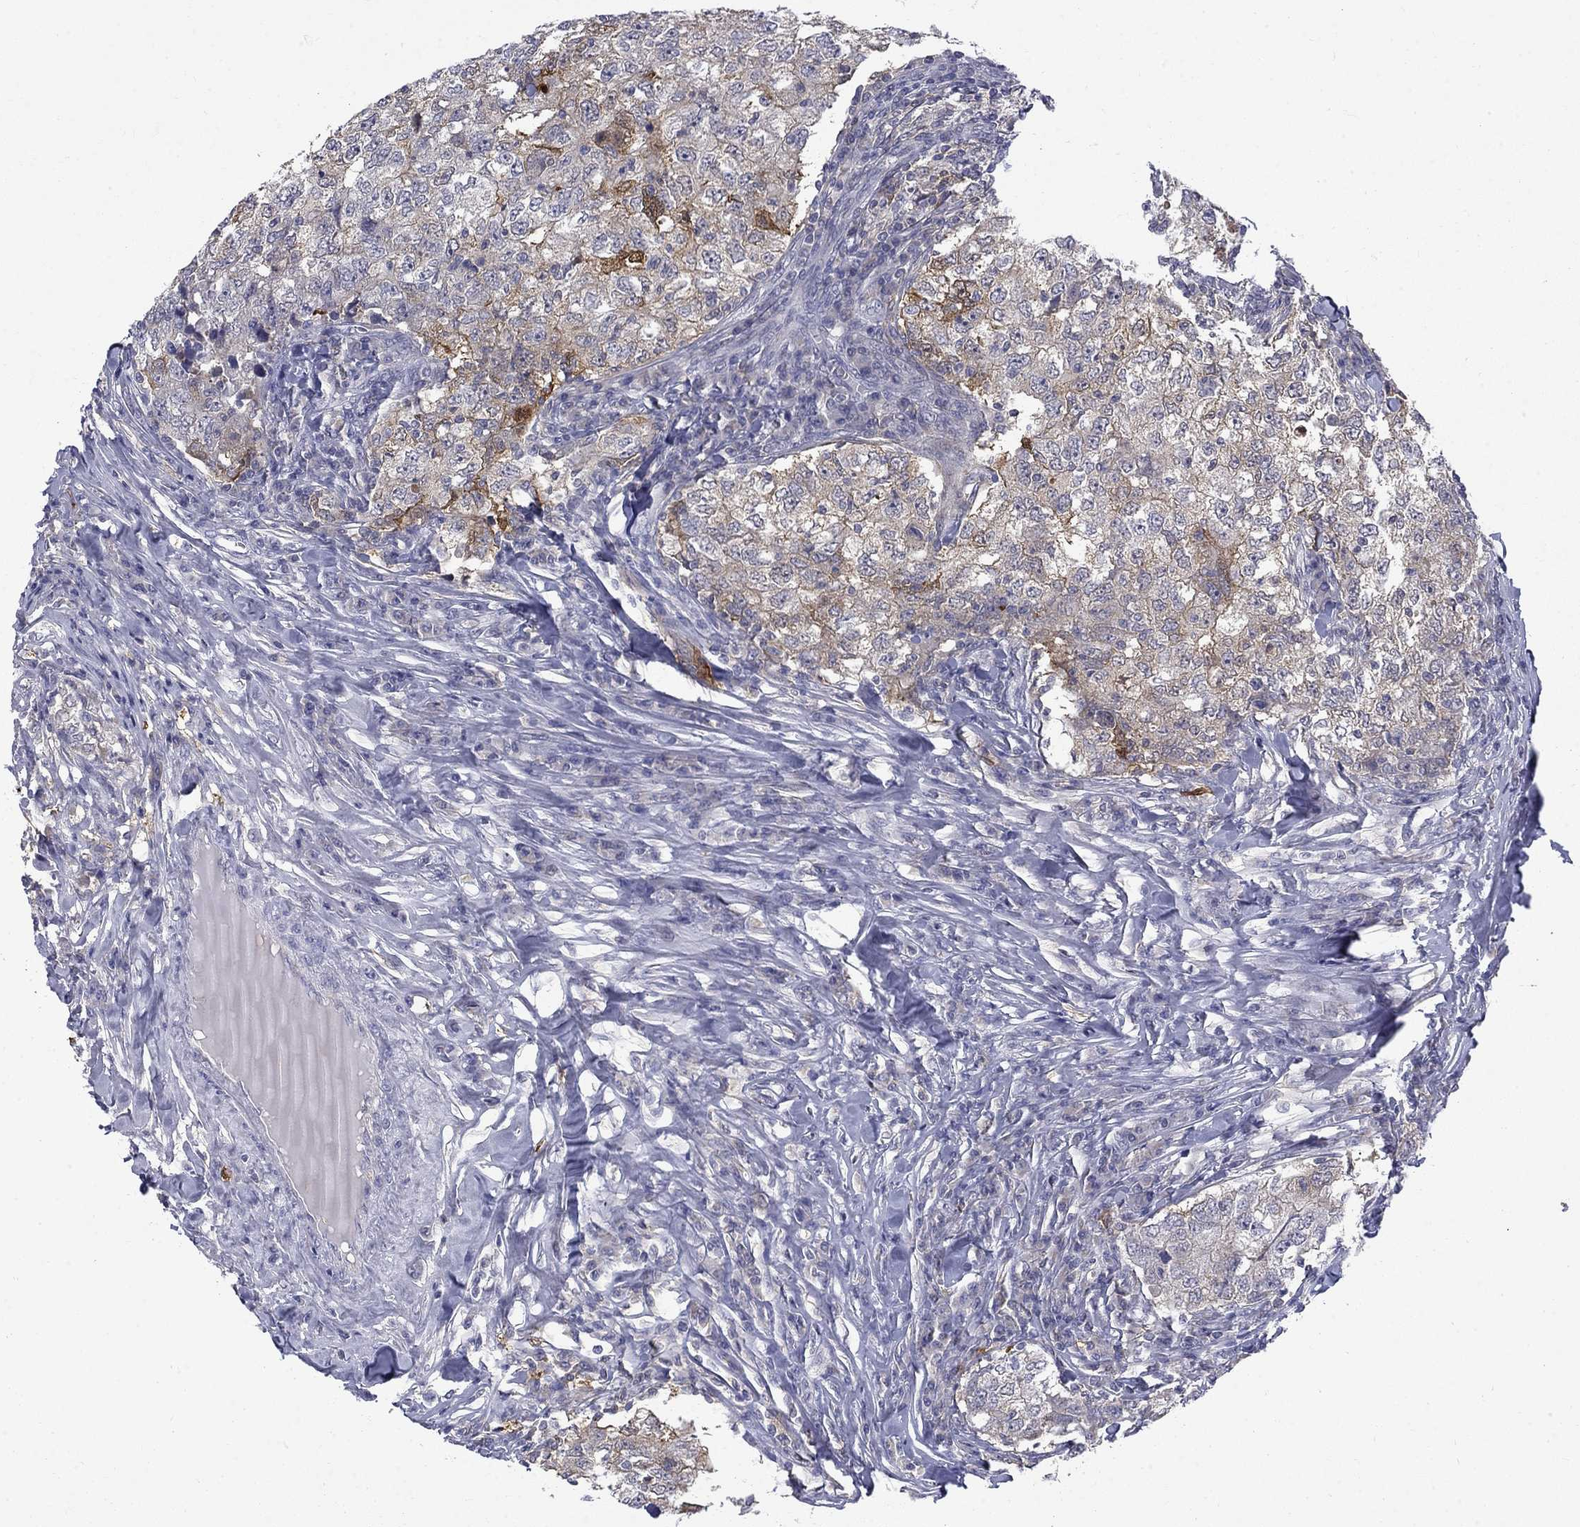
{"staining": {"intensity": "strong", "quantity": "<25%", "location": "cytoplasmic/membranous,nuclear"}, "tissue": "breast cancer", "cell_type": "Tumor cells", "image_type": "cancer", "snomed": [{"axis": "morphology", "description": "Duct carcinoma"}, {"axis": "topography", "description": "Breast"}], "caption": "Breast cancer stained with a protein marker demonstrates strong staining in tumor cells.", "gene": "PCBP3", "patient": {"sex": "female", "age": 30}}